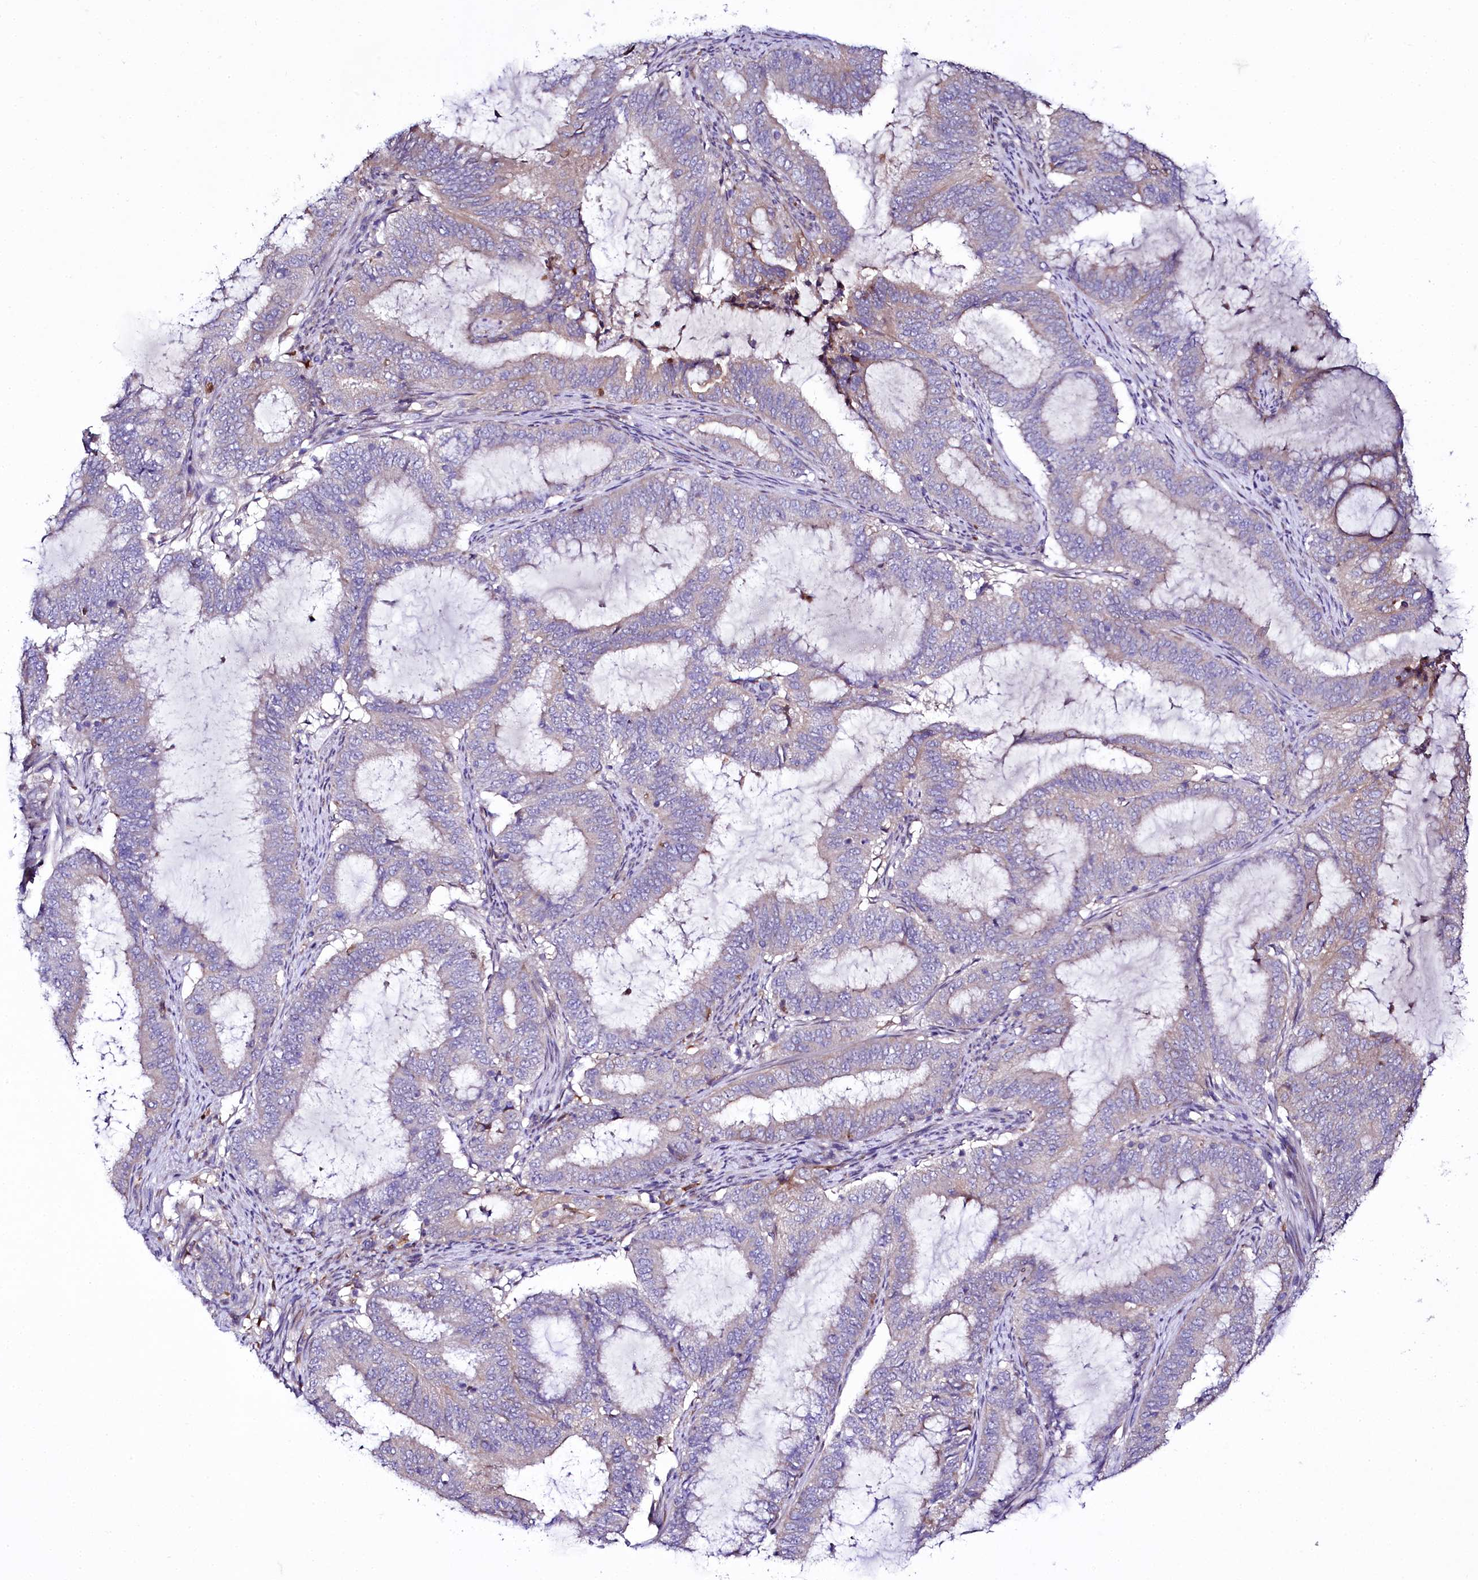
{"staining": {"intensity": "negative", "quantity": "none", "location": "none"}, "tissue": "endometrial cancer", "cell_type": "Tumor cells", "image_type": "cancer", "snomed": [{"axis": "morphology", "description": "Adenocarcinoma, NOS"}, {"axis": "topography", "description": "Endometrium"}], "caption": "Immunohistochemical staining of endometrial cancer shows no significant positivity in tumor cells.", "gene": "ZC3H12C", "patient": {"sex": "female", "age": 51}}